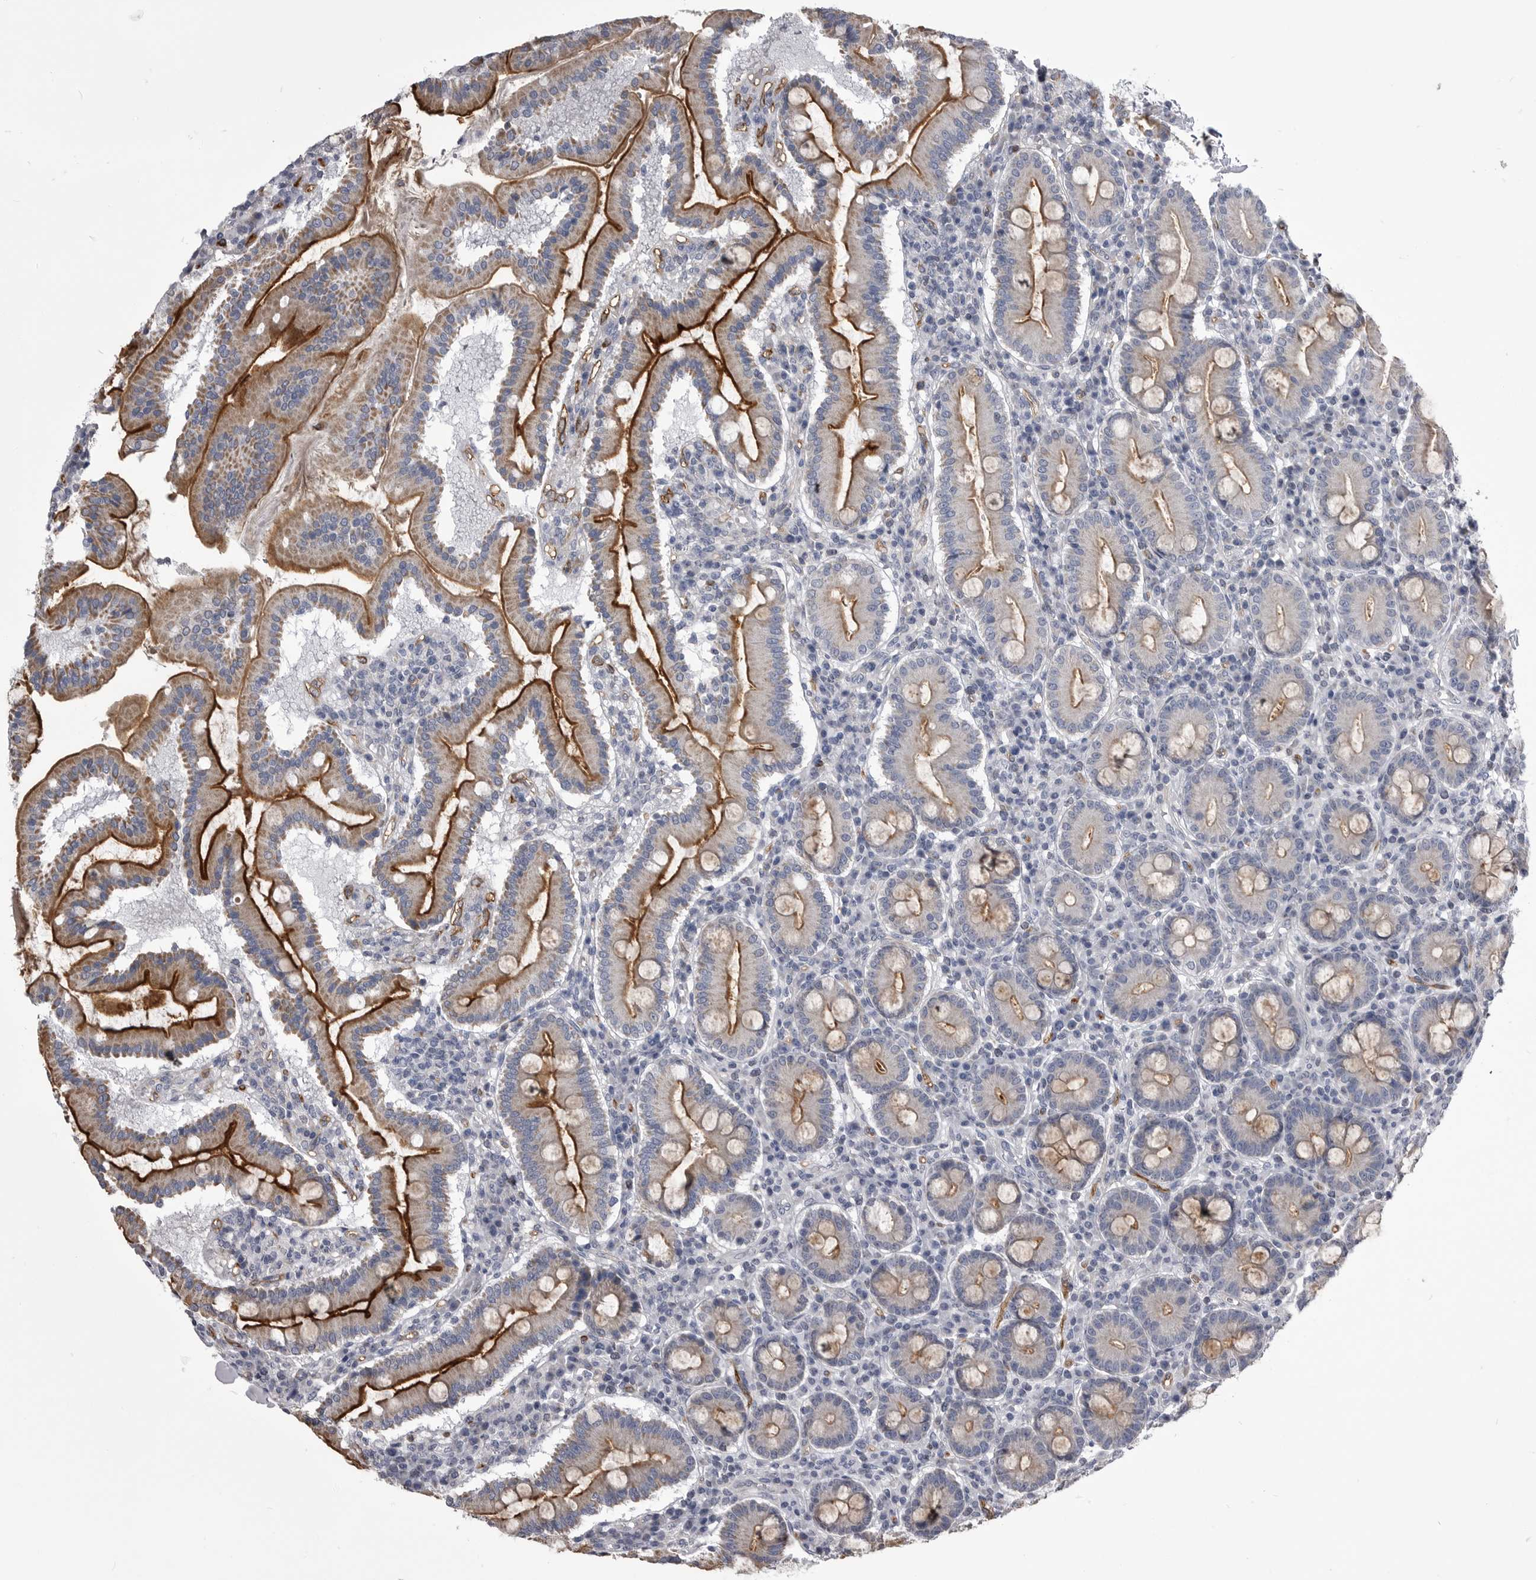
{"staining": {"intensity": "strong", "quantity": ">75%", "location": "cytoplasmic/membranous"}, "tissue": "duodenum", "cell_type": "Glandular cells", "image_type": "normal", "snomed": [{"axis": "morphology", "description": "Normal tissue, NOS"}, {"axis": "topography", "description": "Duodenum"}], "caption": "Strong cytoplasmic/membranous positivity is present in approximately >75% of glandular cells in unremarkable duodenum.", "gene": "OPLAH", "patient": {"sex": "male", "age": 50}}